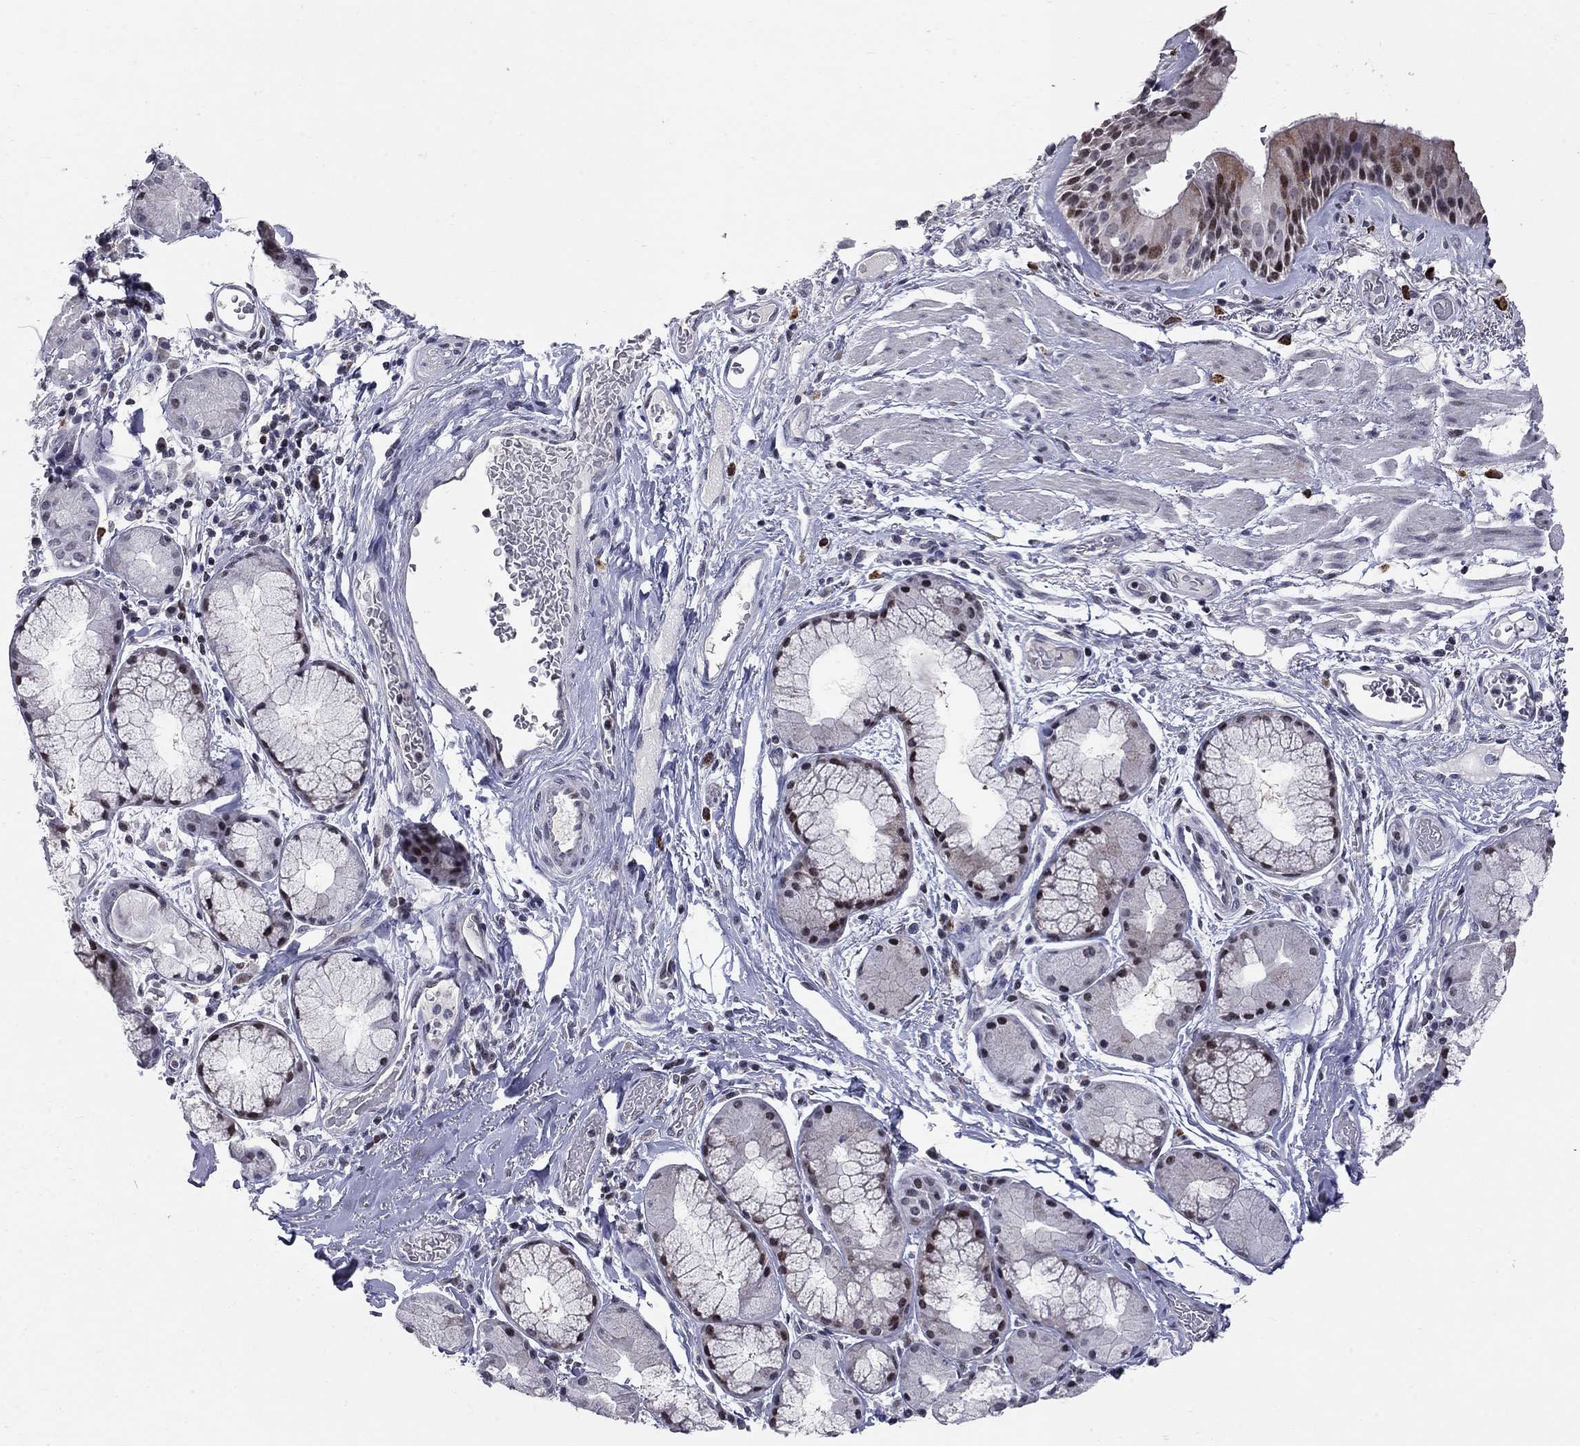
{"staining": {"intensity": "strong", "quantity": "<25%", "location": "nuclear"}, "tissue": "bronchus", "cell_type": "Respiratory epithelial cells", "image_type": "normal", "snomed": [{"axis": "morphology", "description": "Normal tissue, NOS"}, {"axis": "topography", "description": "Bronchus"}, {"axis": "topography", "description": "Lung"}], "caption": "Unremarkable bronchus displays strong nuclear staining in approximately <25% of respiratory epithelial cells Using DAB (brown) and hematoxylin (blue) stains, captured at high magnification using brightfield microscopy..", "gene": "HDAC3", "patient": {"sex": "female", "age": 57}}